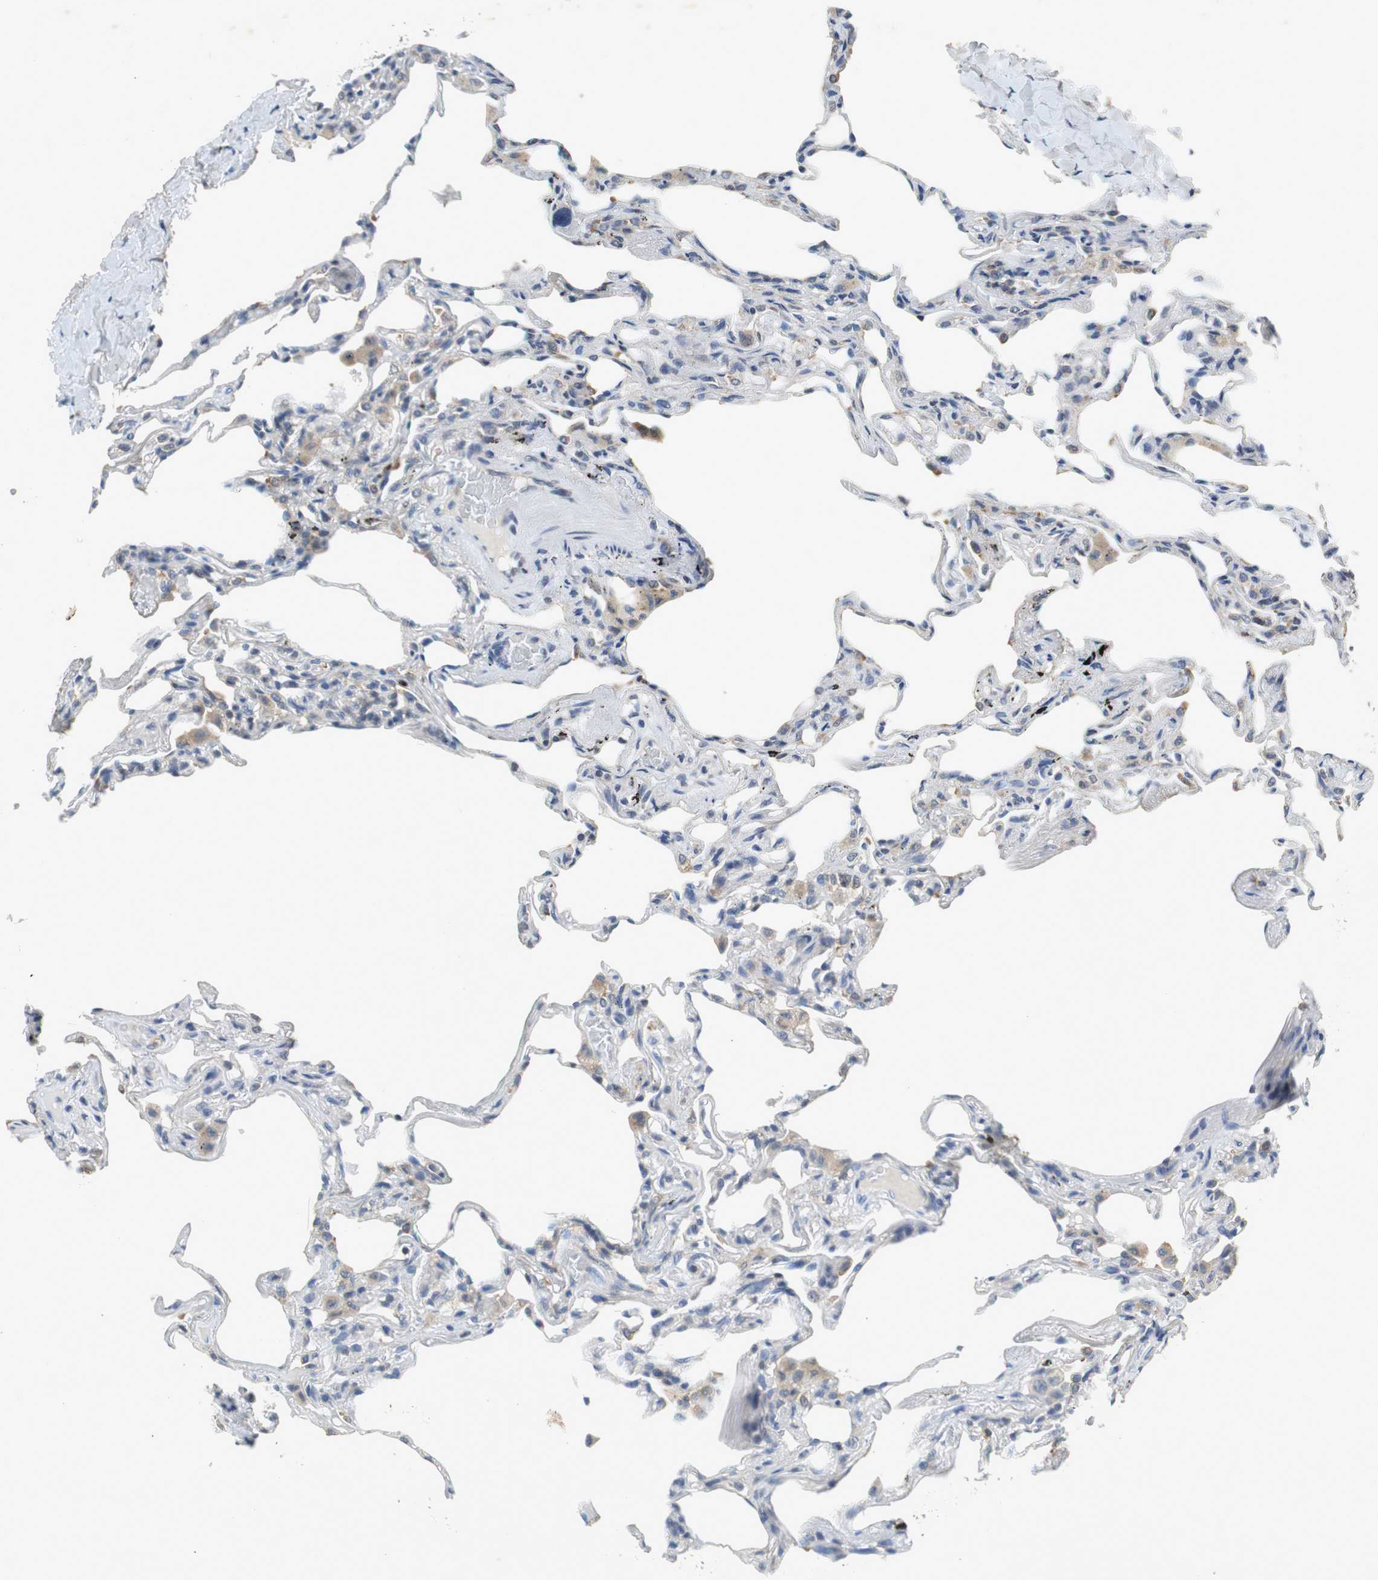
{"staining": {"intensity": "negative", "quantity": "none", "location": "none"}, "tissue": "lung", "cell_type": "Alveolar cells", "image_type": "normal", "snomed": [{"axis": "morphology", "description": "Normal tissue, NOS"}, {"axis": "morphology", "description": "Inflammation, NOS"}, {"axis": "topography", "description": "Lung"}], "caption": "A histopathology image of lung stained for a protein exhibits no brown staining in alveolar cells. (Brightfield microscopy of DAB immunohistochemistry (IHC) at high magnification).", "gene": "GLCCI1", "patient": {"sex": "male", "age": 69}}